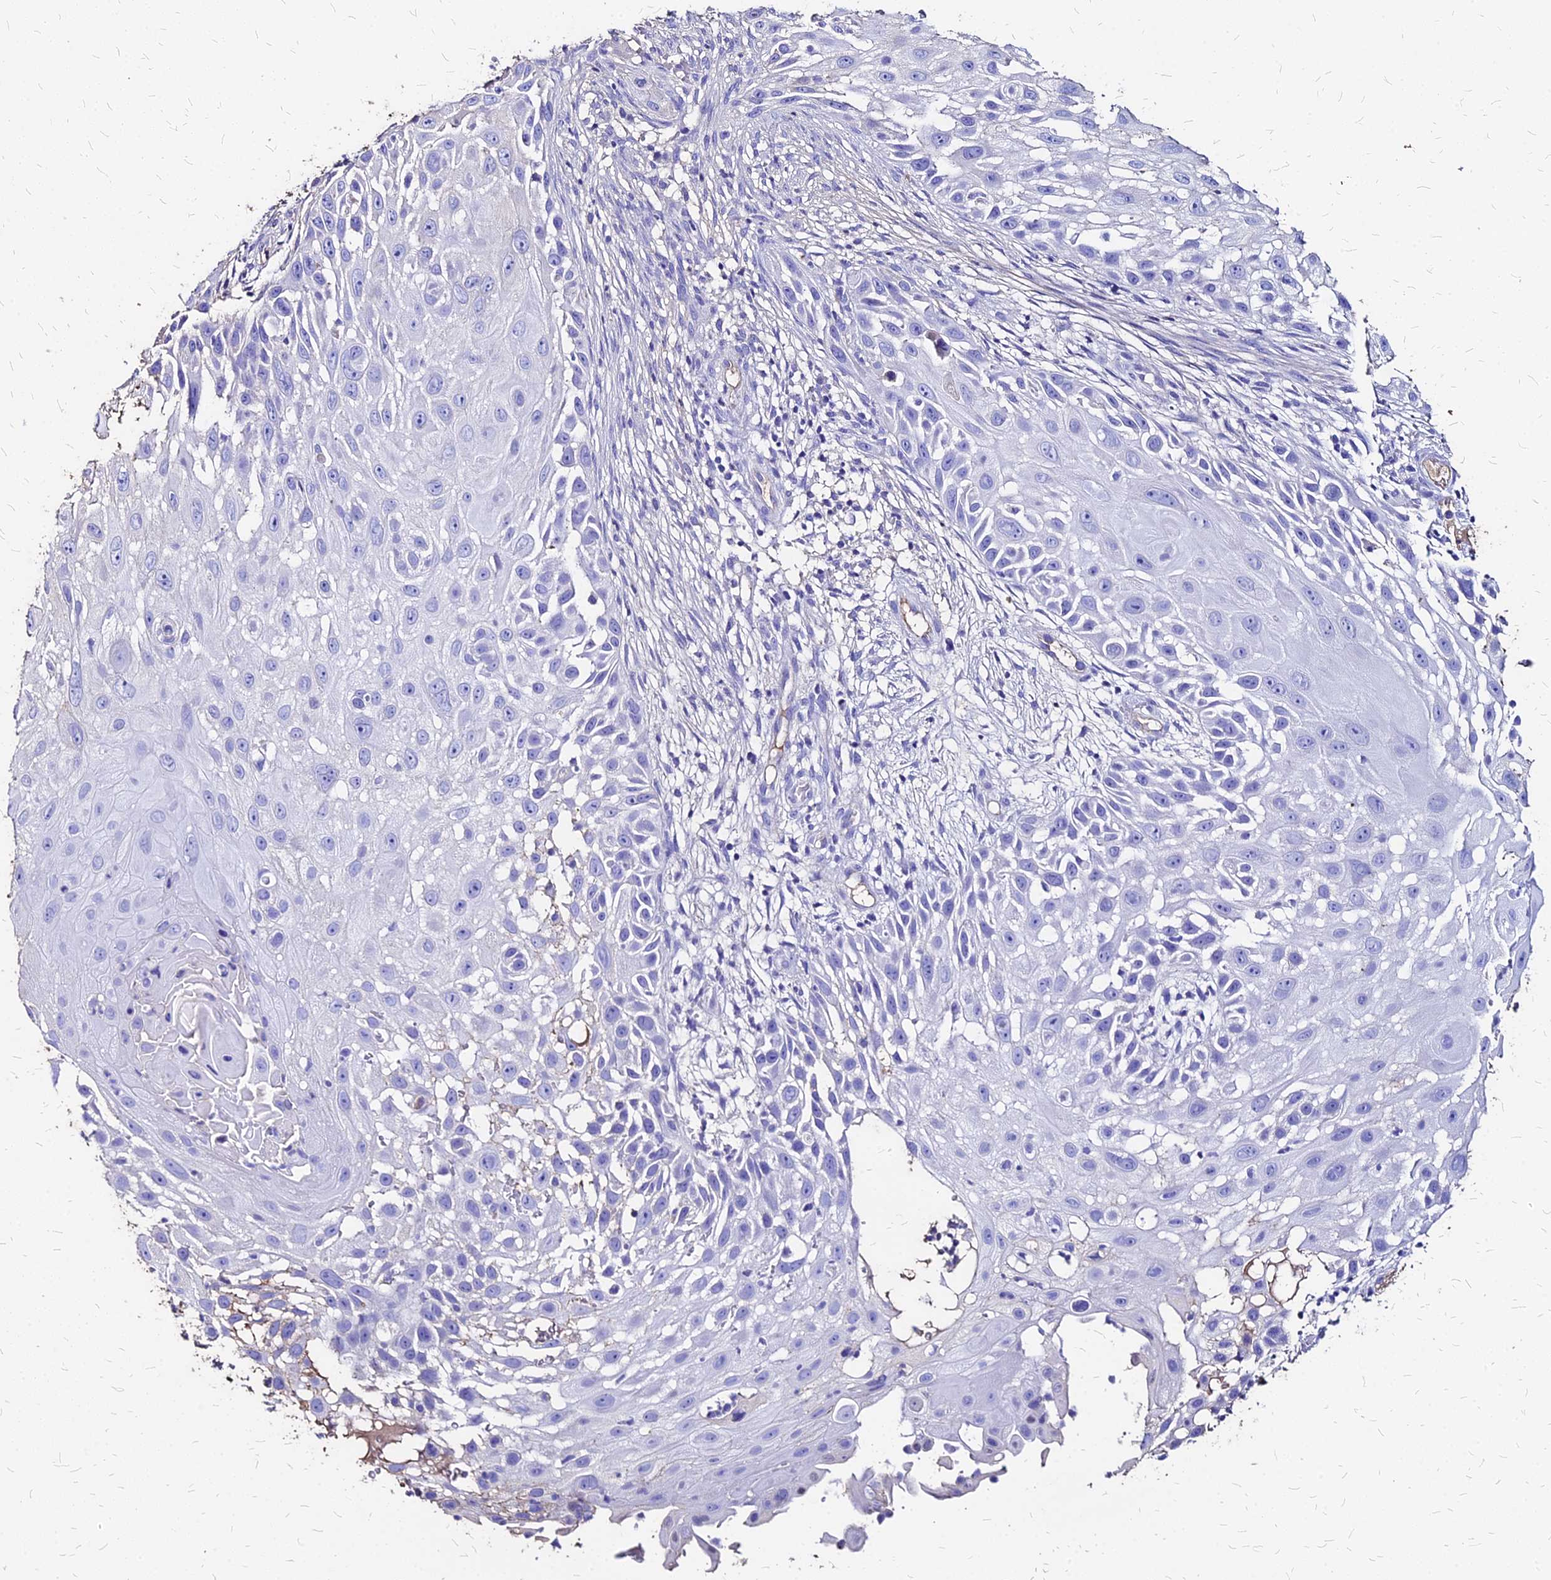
{"staining": {"intensity": "negative", "quantity": "none", "location": "none"}, "tissue": "skin cancer", "cell_type": "Tumor cells", "image_type": "cancer", "snomed": [{"axis": "morphology", "description": "Squamous cell carcinoma, NOS"}, {"axis": "topography", "description": "Skin"}], "caption": "Immunohistochemistry micrograph of human skin squamous cell carcinoma stained for a protein (brown), which demonstrates no positivity in tumor cells. Nuclei are stained in blue.", "gene": "NME5", "patient": {"sex": "female", "age": 44}}